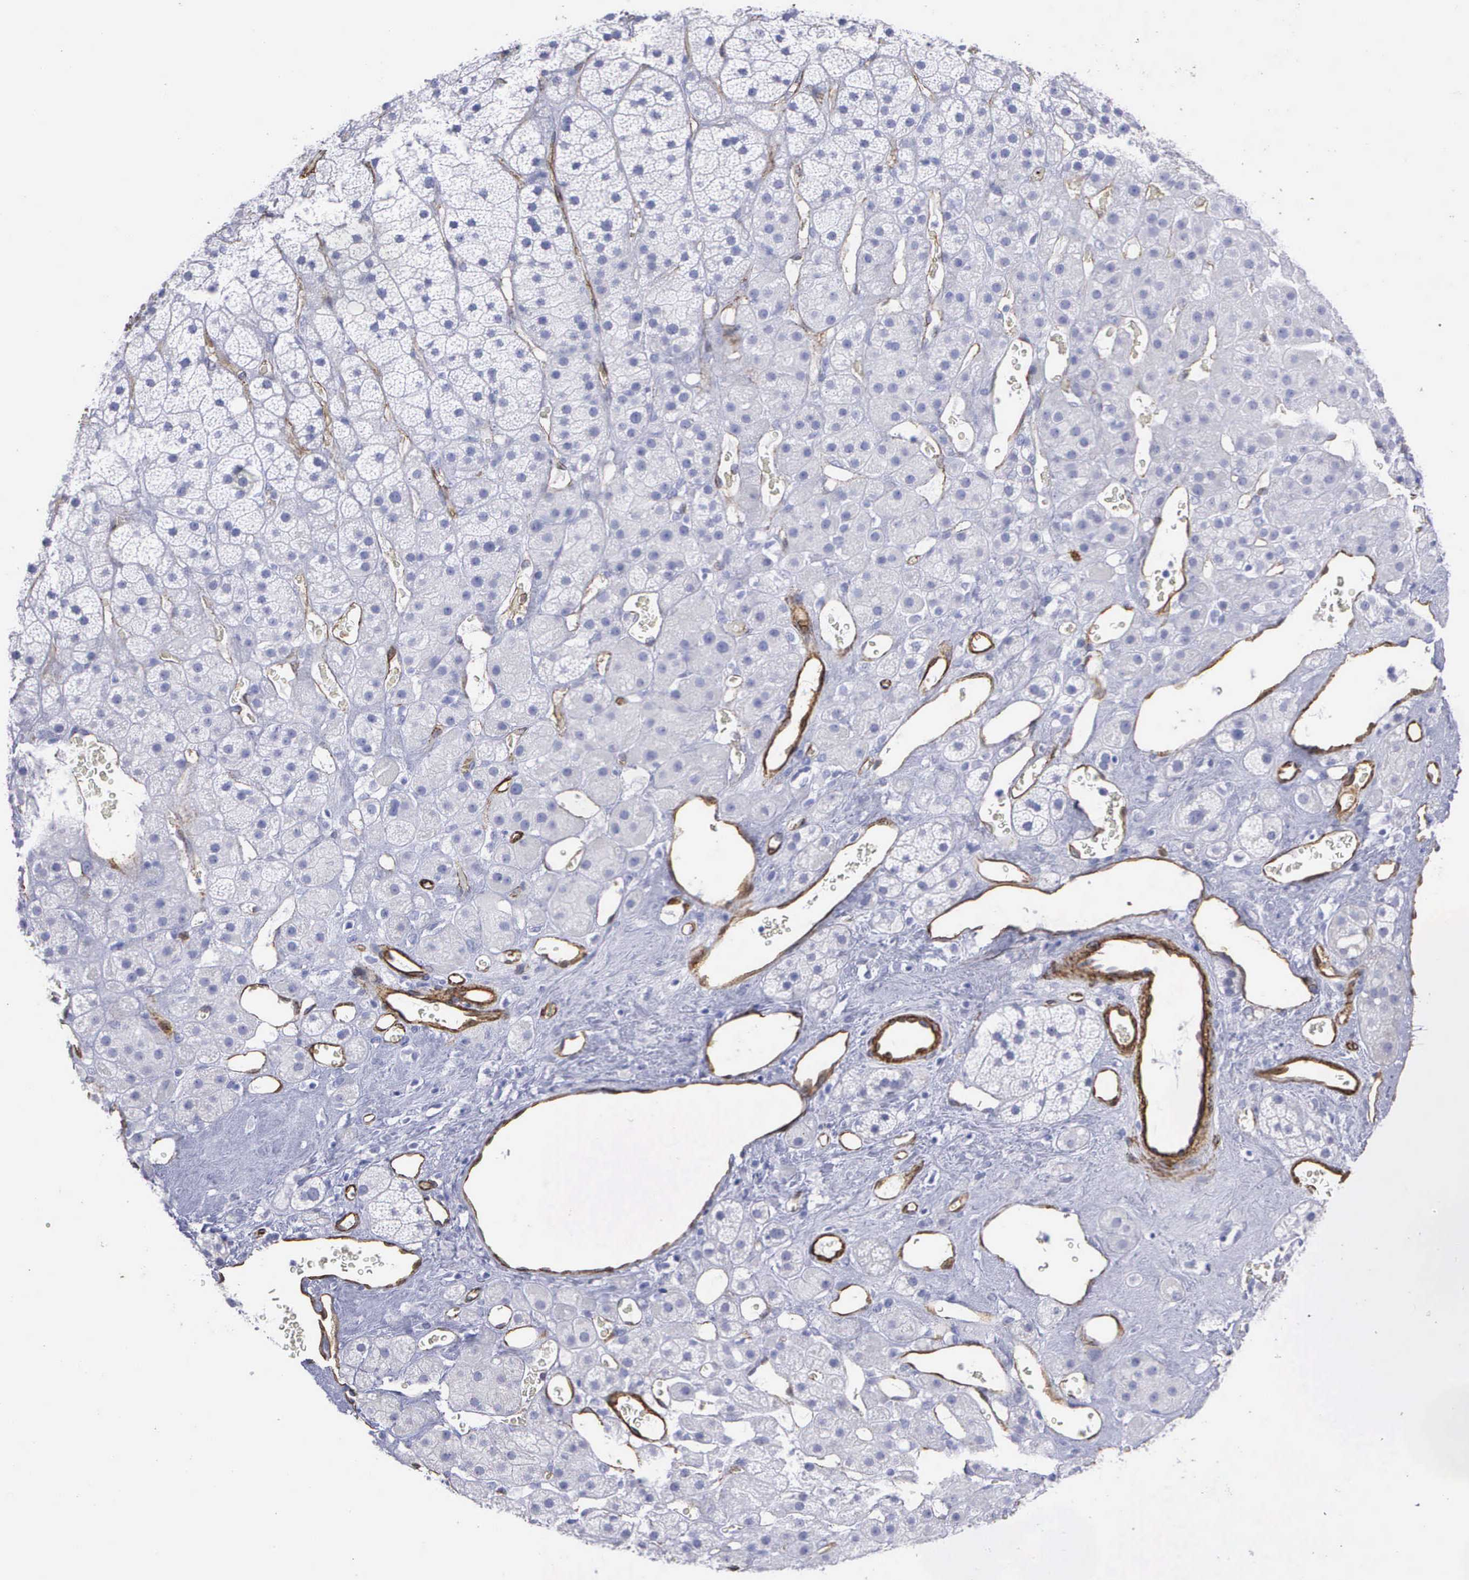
{"staining": {"intensity": "negative", "quantity": "none", "location": "none"}, "tissue": "adrenal gland", "cell_type": "Glandular cells", "image_type": "normal", "snomed": [{"axis": "morphology", "description": "Normal tissue, NOS"}, {"axis": "topography", "description": "Adrenal gland"}], "caption": "Immunohistochemistry image of normal adrenal gland: adrenal gland stained with DAB exhibits no significant protein expression in glandular cells. Nuclei are stained in blue.", "gene": "MAGEB10", "patient": {"sex": "male", "age": 57}}